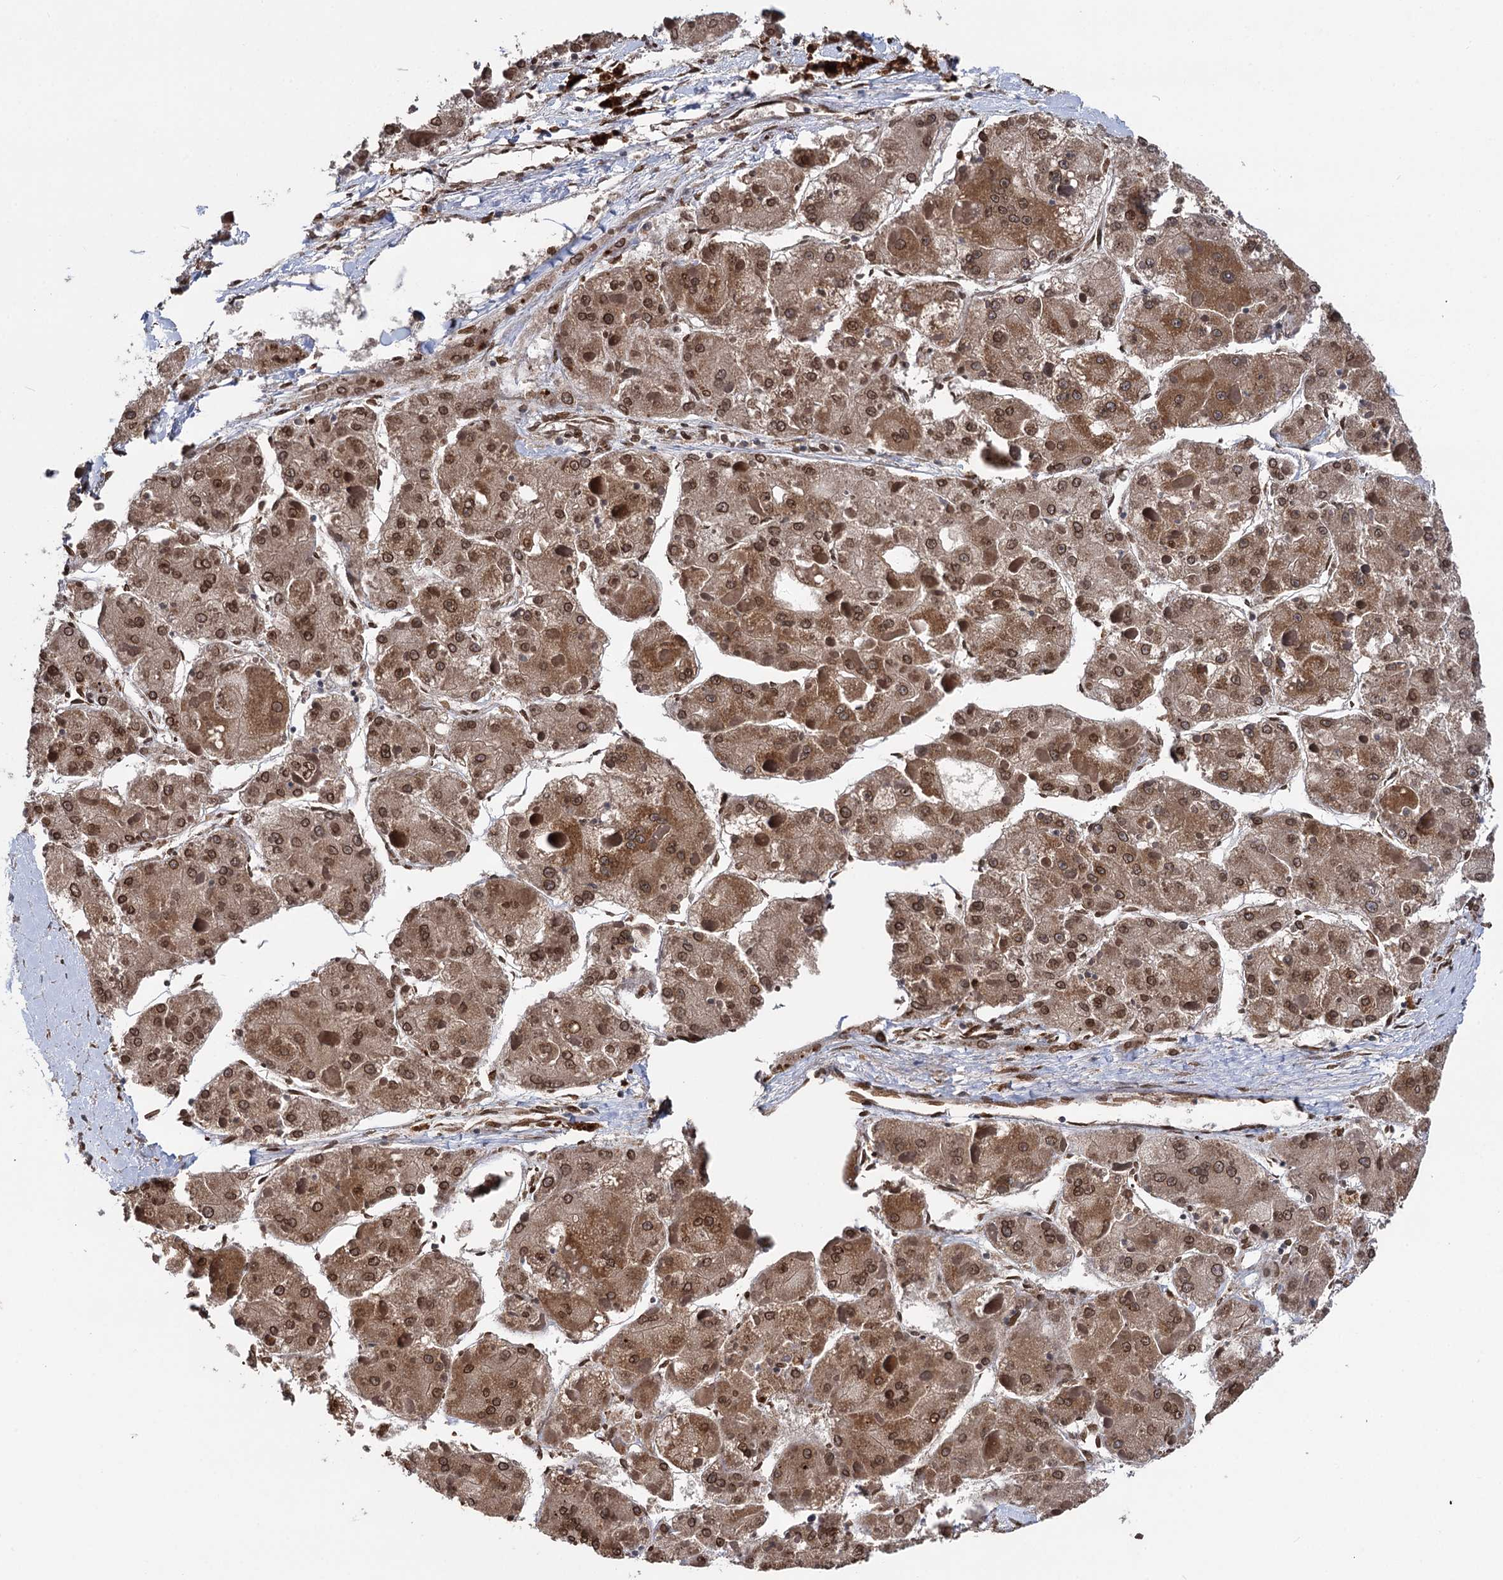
{"staining": {"intensity": "moderate", "quantity": ">75%", "location": "cytoplasmic/membranous,nuclear"}, "tissue": "liver cancer", "cell_type": "Tumor cells", "image_type": "cancer", "snomed": [{"axis": "morphology", "description": "Carcinoma, Hepatocellular, NOS"}, {"axis": "topography", "description": "Liver"}], "caption": "Immunohistochemistry (IHC) of human liver cancer (hepatocellular carcinoma) demonstrates medium levels of moderate cytoplasmic/membranous and nuclear positivity in about >75% of tumor cells.", "gene": "MESD", "patient": {"sex": "female", "age": 73}}